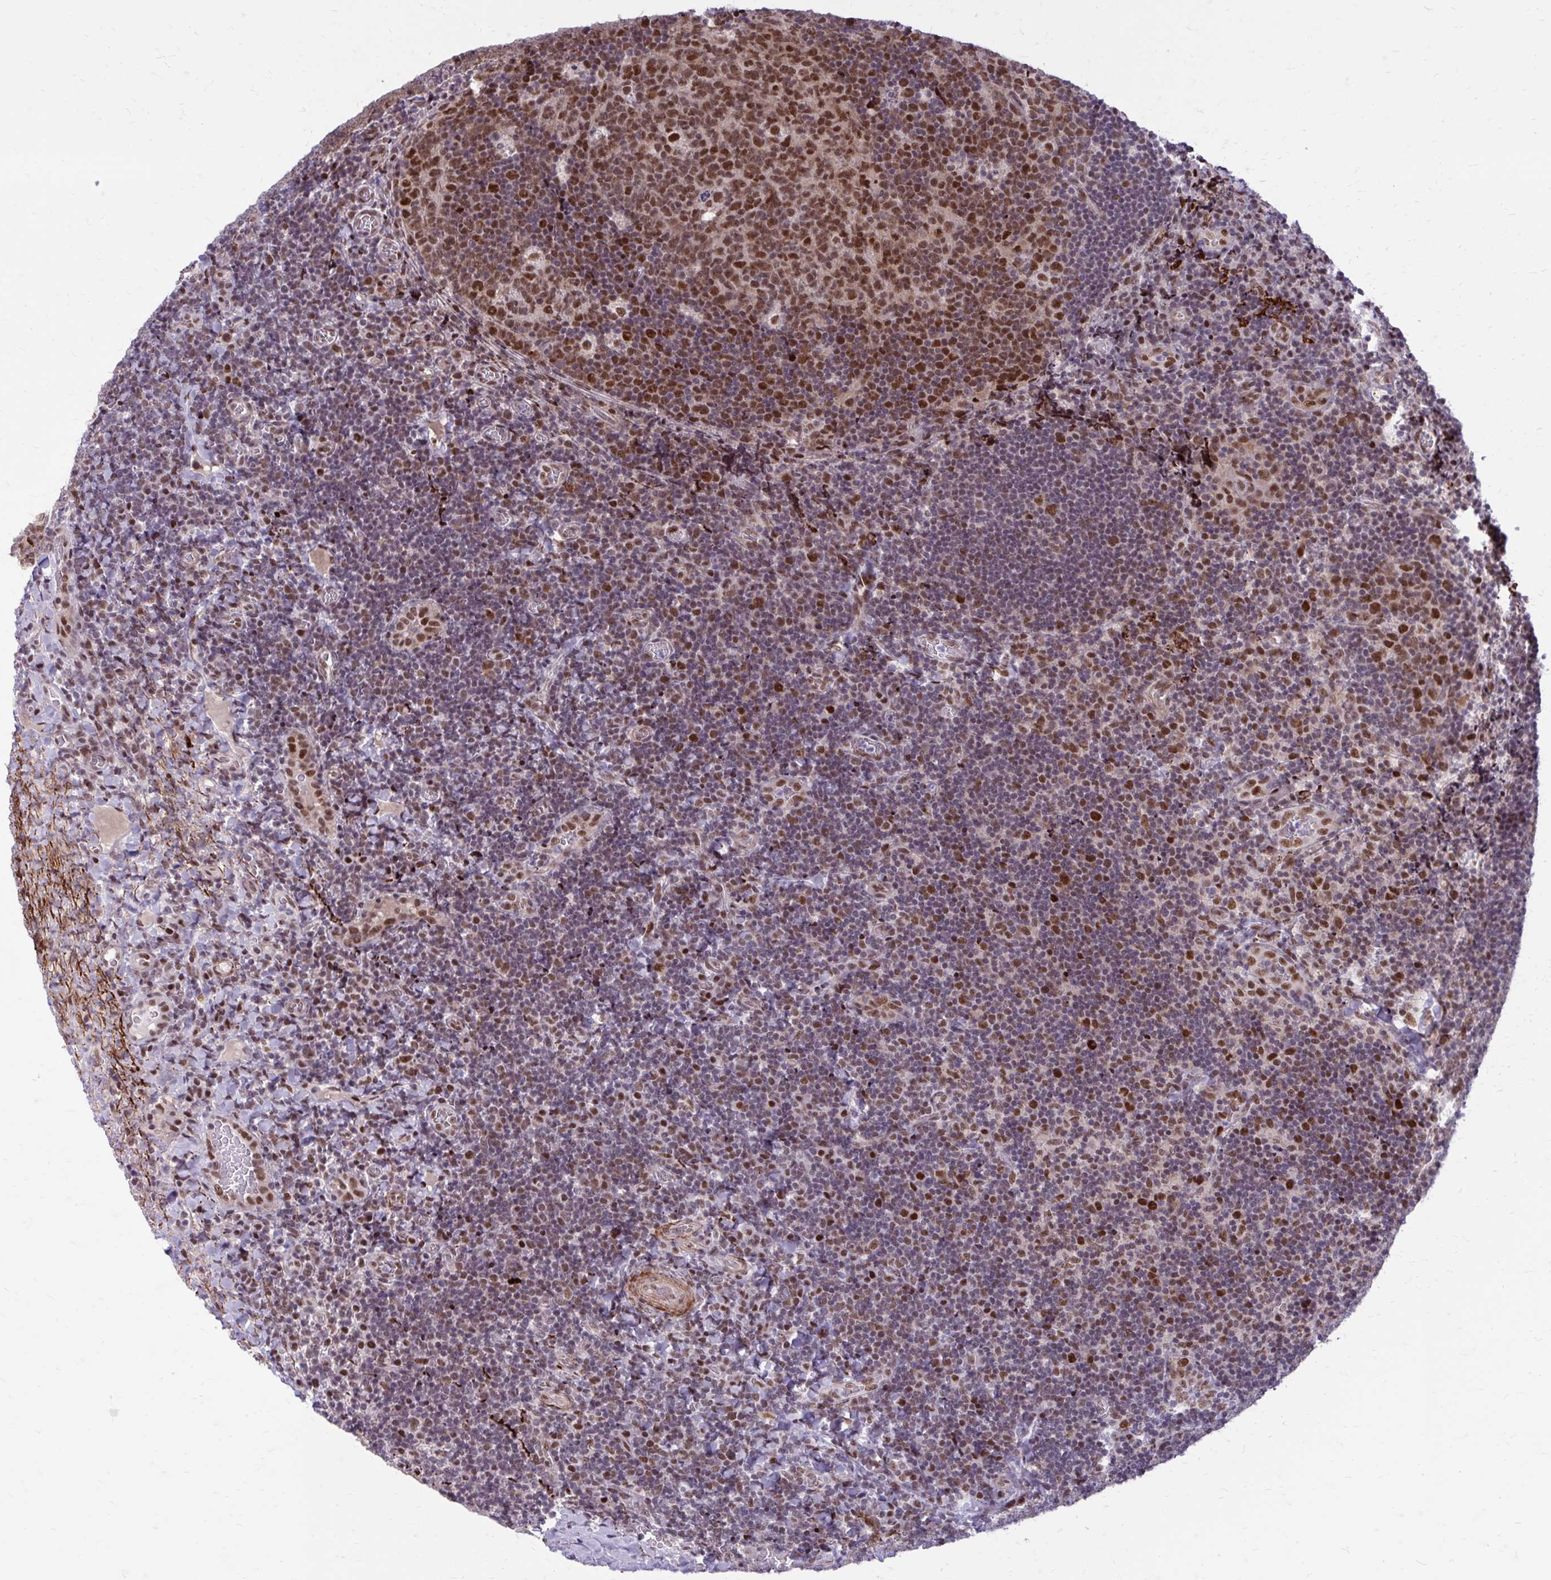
{"staining": {"intensity": "moderate", "quantity": ">75%", "location": "nuclear"}, "tissue": "tonsil", "cell_type": "Germinal center cells", "image_type": "normal", "snomed": [{"axis": "morphology", "description": "Normal tissue, NOS"}, {"axis": "topography", "description": "Tonsil"}], "caption": "A medium amount of moderate nuclear expression is appreciated in about >75% of germinal center cells in unremarkable tonsil.", "gene": "PSME4", "patient": {"sex": "male", "age": 17}}